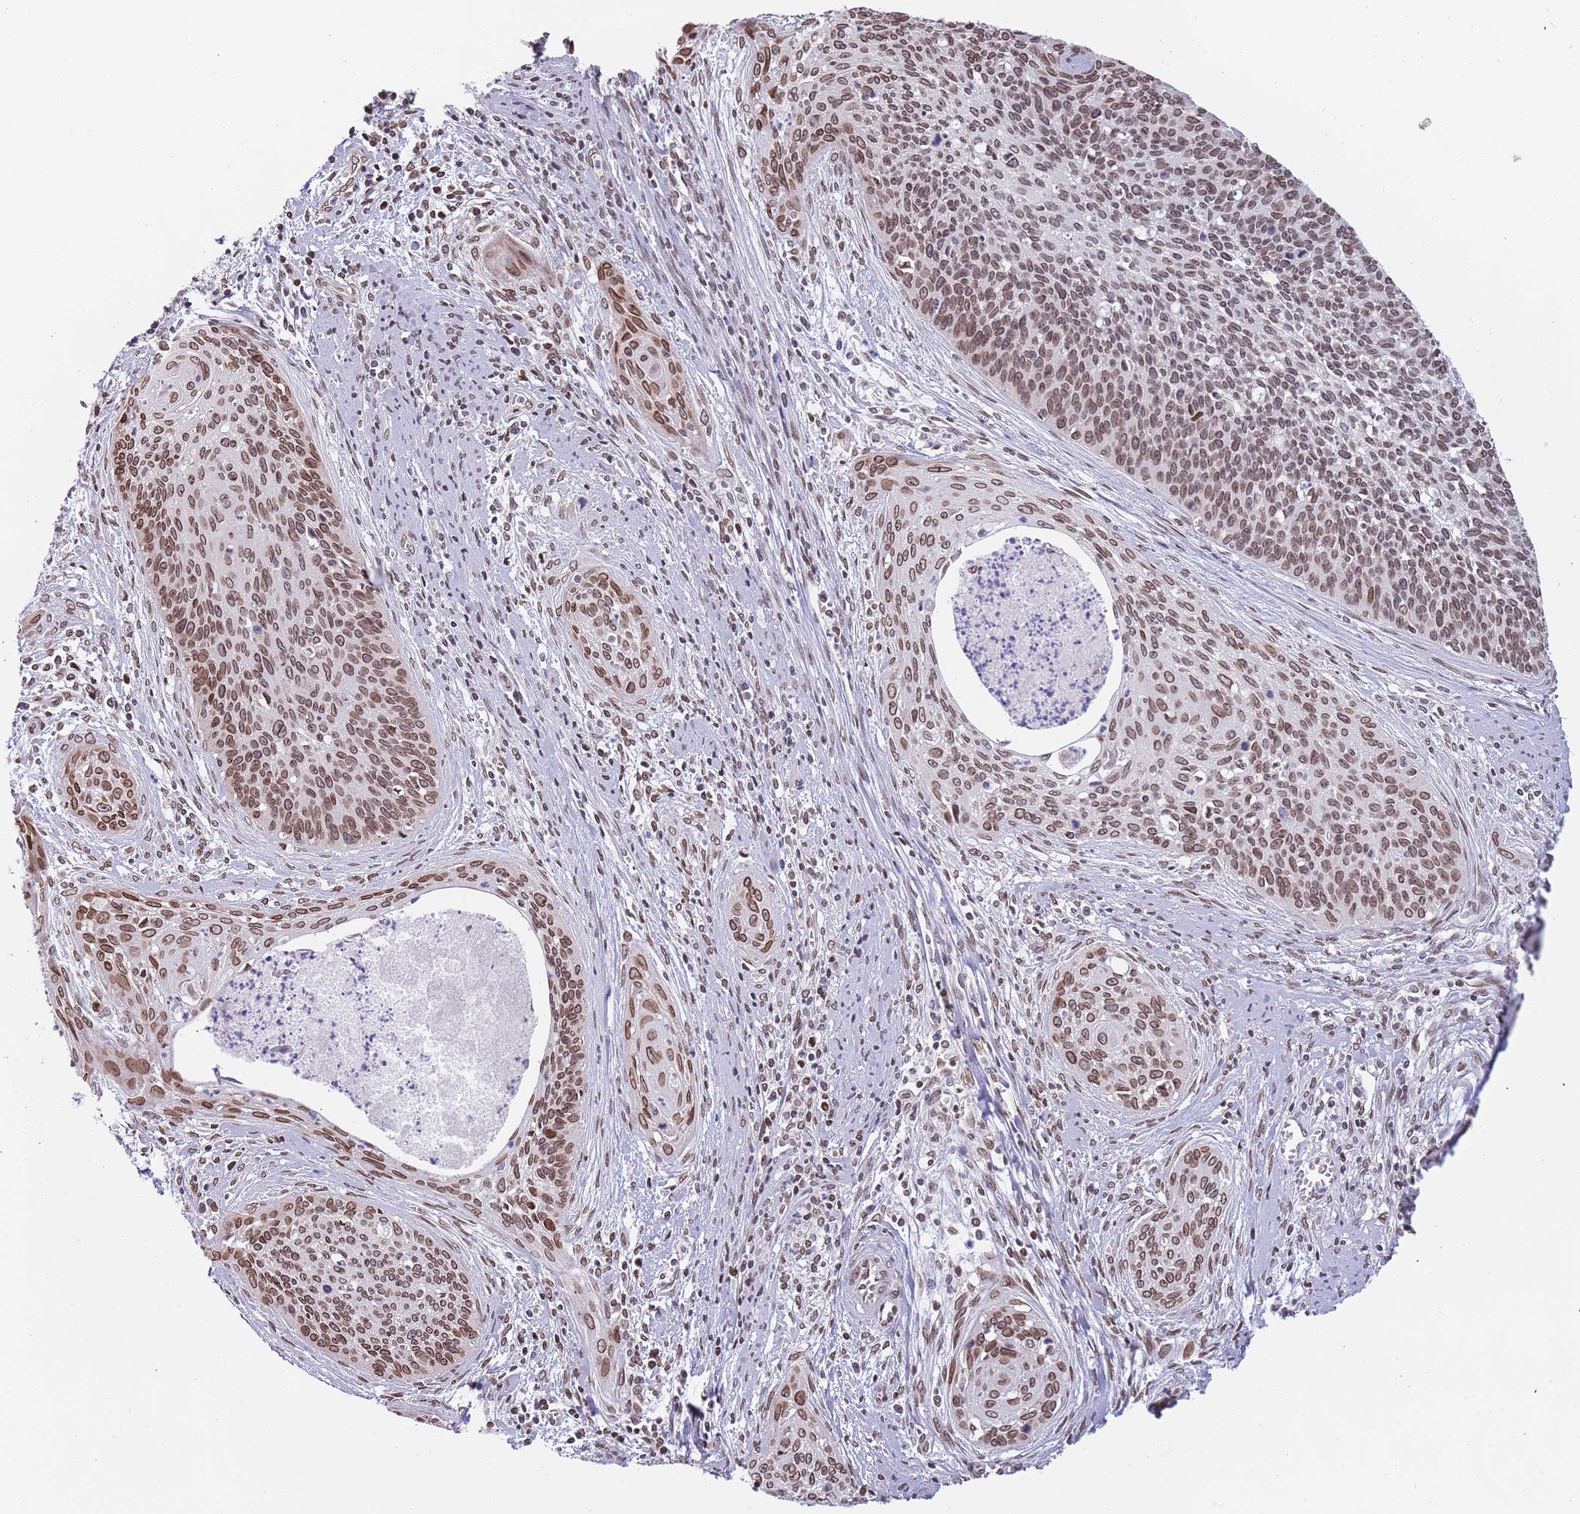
{"staining": {"intensity": "moderate", "quantity": ">75%", "location": "cytoplasmic/membranous,nuclear"}, "tissue": "cervical cancer", "cell_type": "Tumor cells", "image_type": "cancer", "snomed": [{"axis": "morphology", "description": "Squamous cell carcinoma, NOS"}, {"axis": "topography", "description": "Cervix"}], "caption": "Tumor cells exhibit medium levels of moderate cytoplasmic/membranous and nuclear expression in about >75% of cells in squamous cell carcinoma (cervical).", "gene": "KLHDC2", "patient": {"sex": "female", "age": 55}}